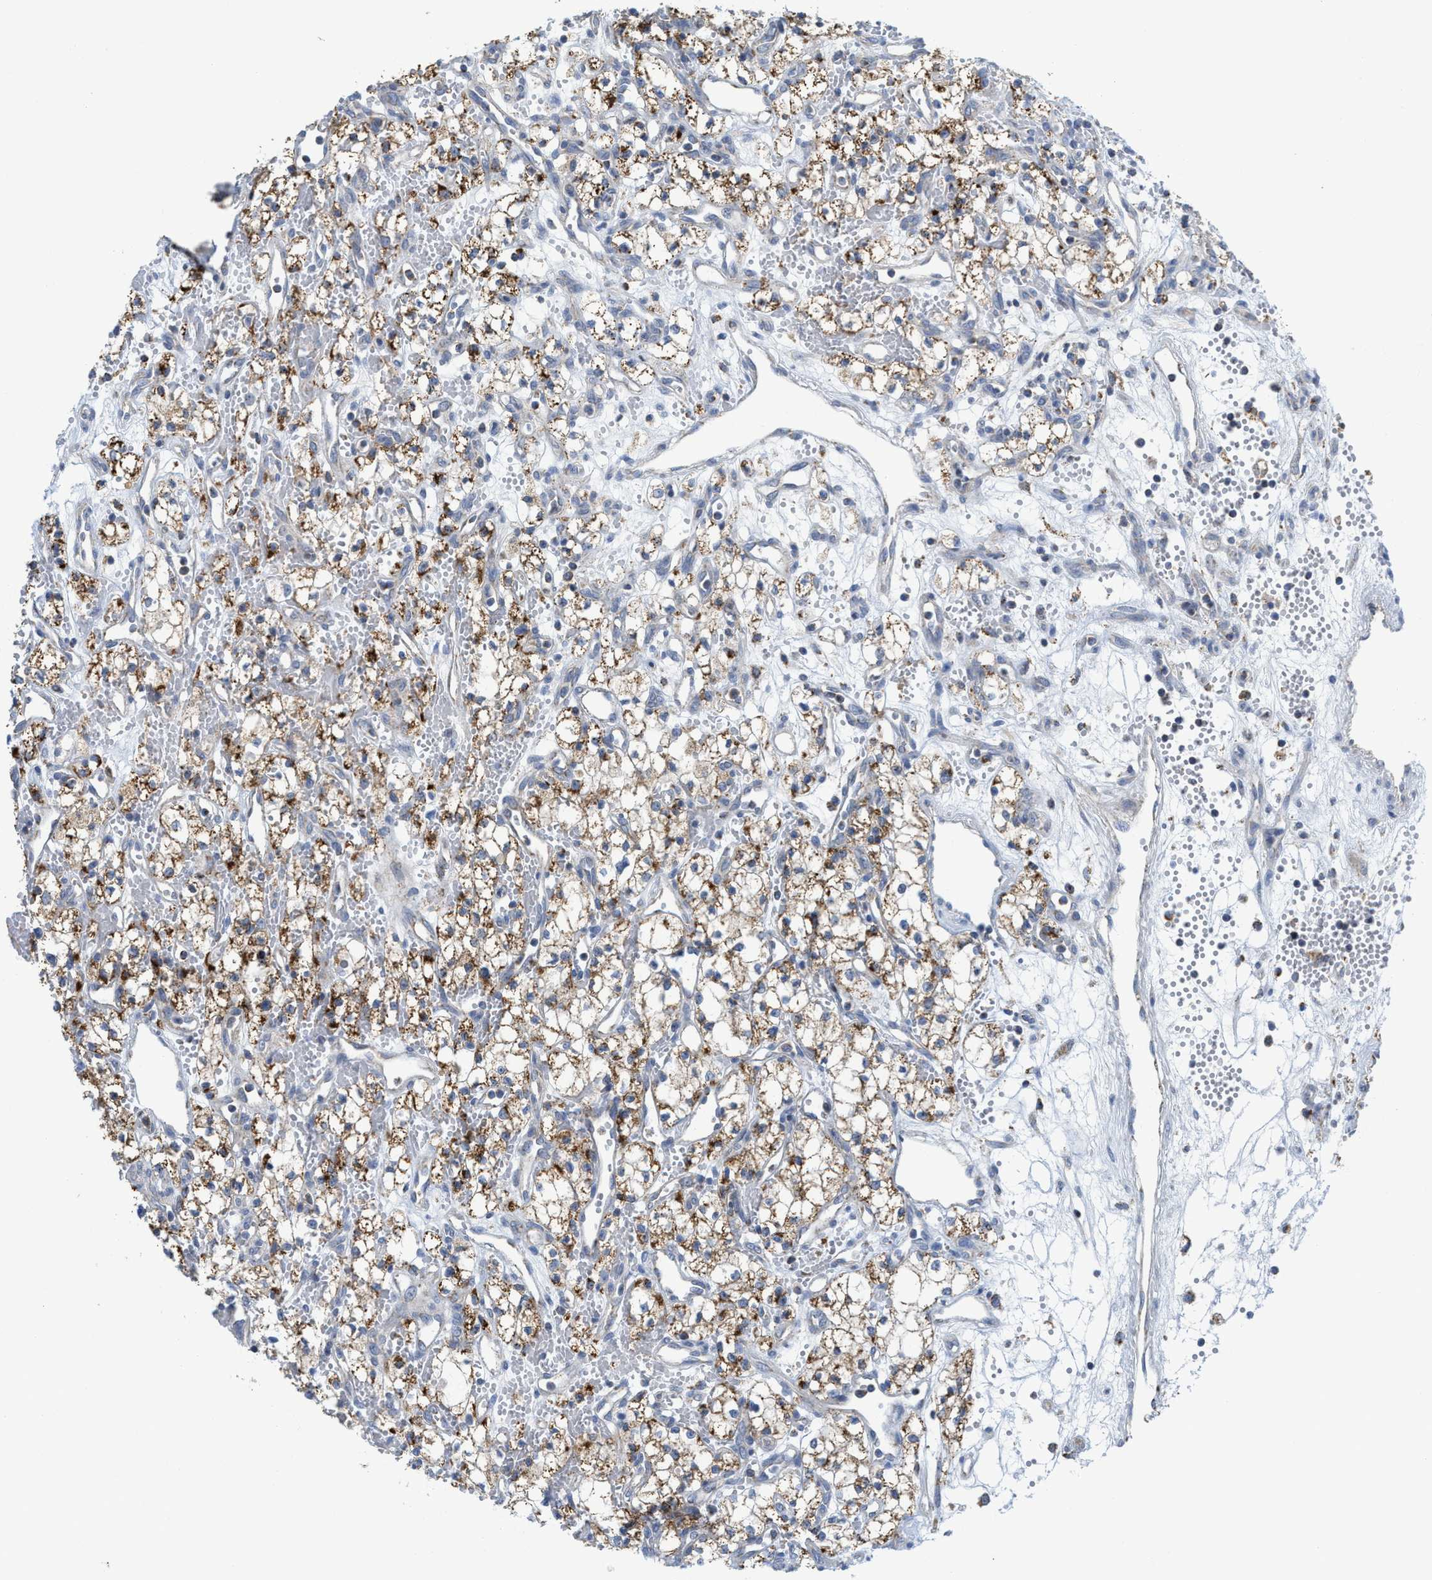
{"staining": {"intensity": "moderate", "quantity": ">75%", "location": "cytoplasmic/membranous"}, "tissue": "renal cancer", "cell_type": "Tumor cells", "image_type": "cancer", "snomed": [{"axis": "morphology", "description": "Adenocarcinoma, NOS"}, {"axis": "topography", "description": "Kidney"}], "caption": "High-magnification brightfield microscopy of adenocarcinoma (renal) stained with DAB (brown) and counterstained with hematoxylin (blue). tumor cells exhibit moderate cytoplasmic/membranous positivity is present in approximately>75% of cells.", "gene": "GATD3", "patient": {"sex": "male", "age": 59}}